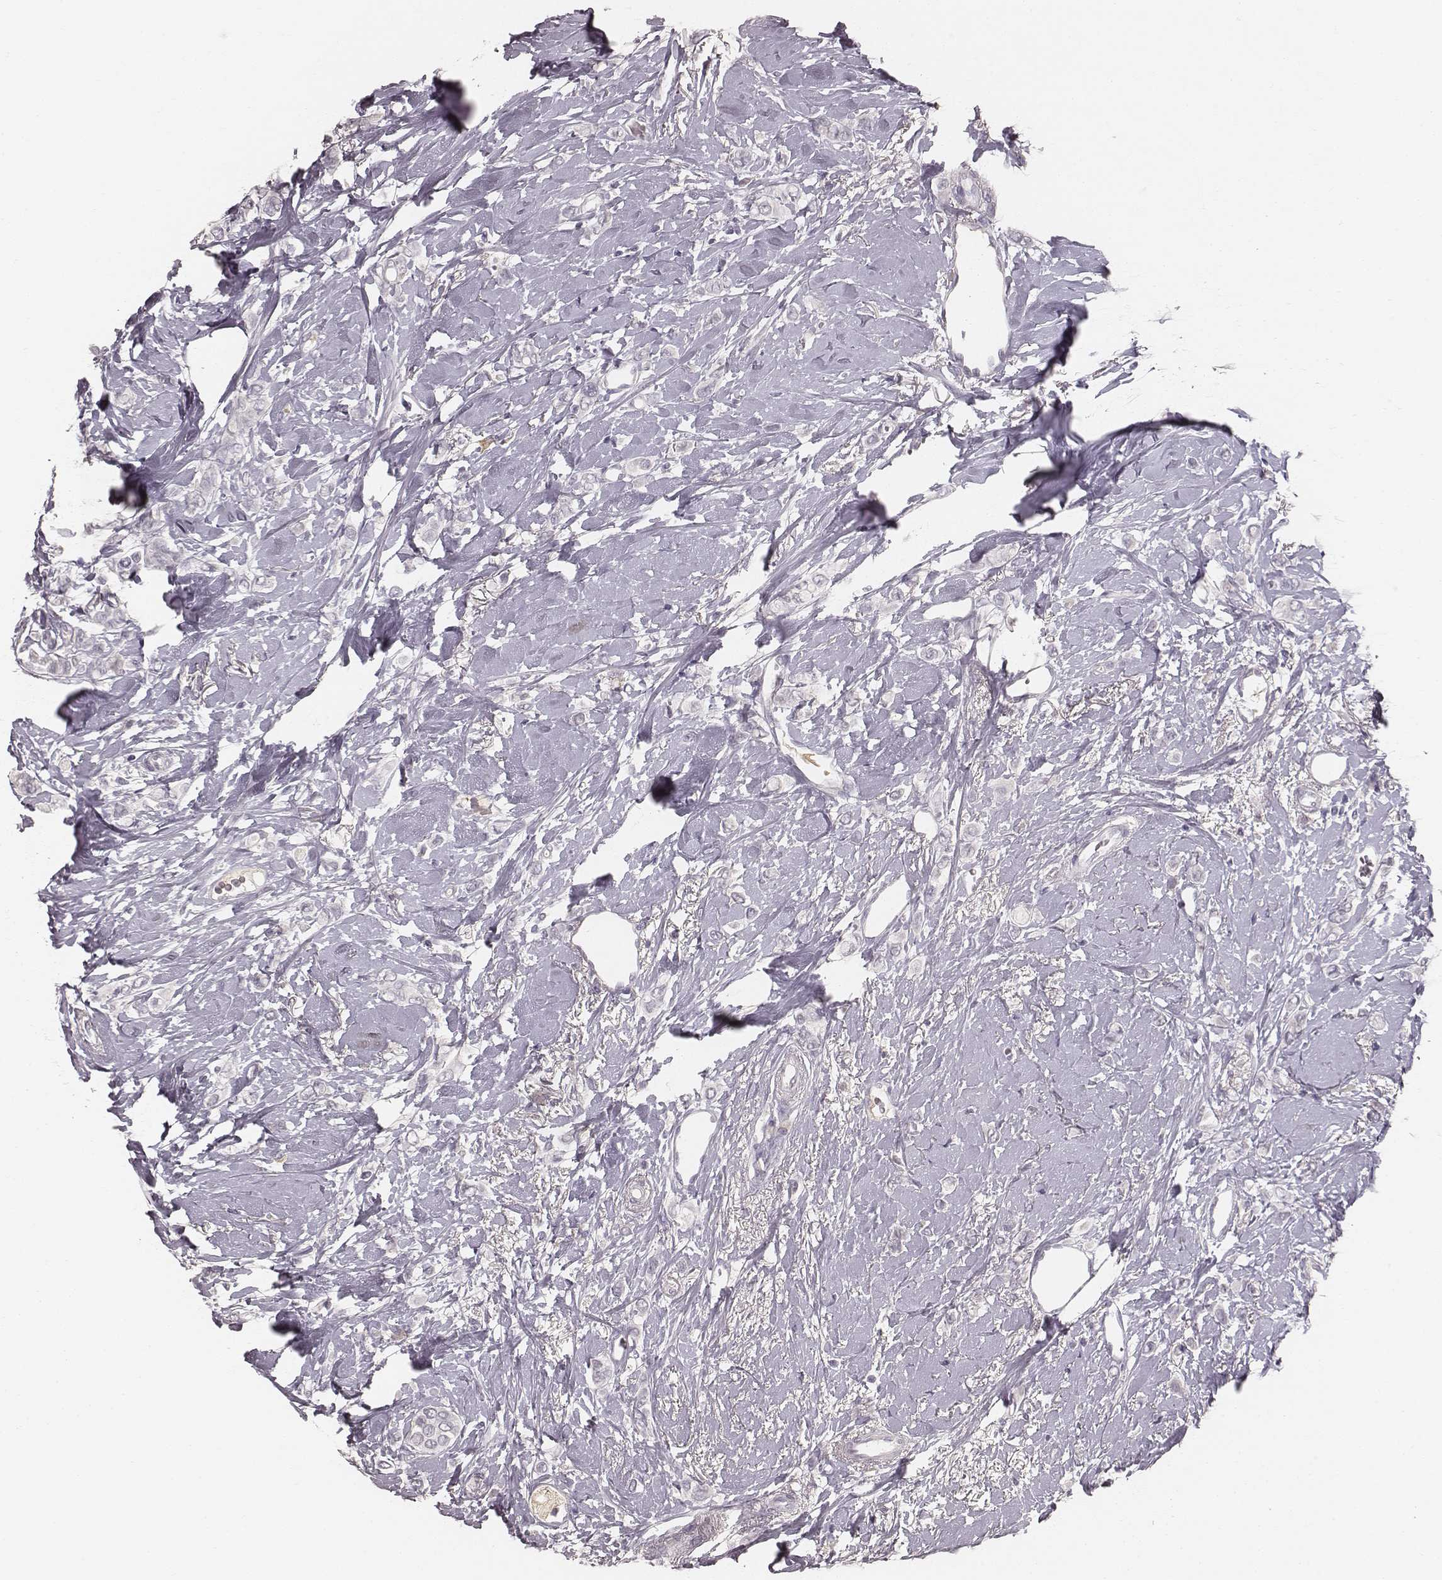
{"staining": {"intensity": "negative", "quantity": "none", "location": "none"}, "tissue": "breast cancer", "cell_type": "Tumor cells", "image_type": "cancer", "snomed": [{"axis": "morphology", "description": "Lobular carcinoma"}, {"axis": "topography", "description": "Breast"}], "caption": "Immunohistochemical staining of lobular carcinoma (breast) demonstrates no significant expression in tumor cells.", "gene": "LY6K", "patient": {"sex": "female", "age": 66}}